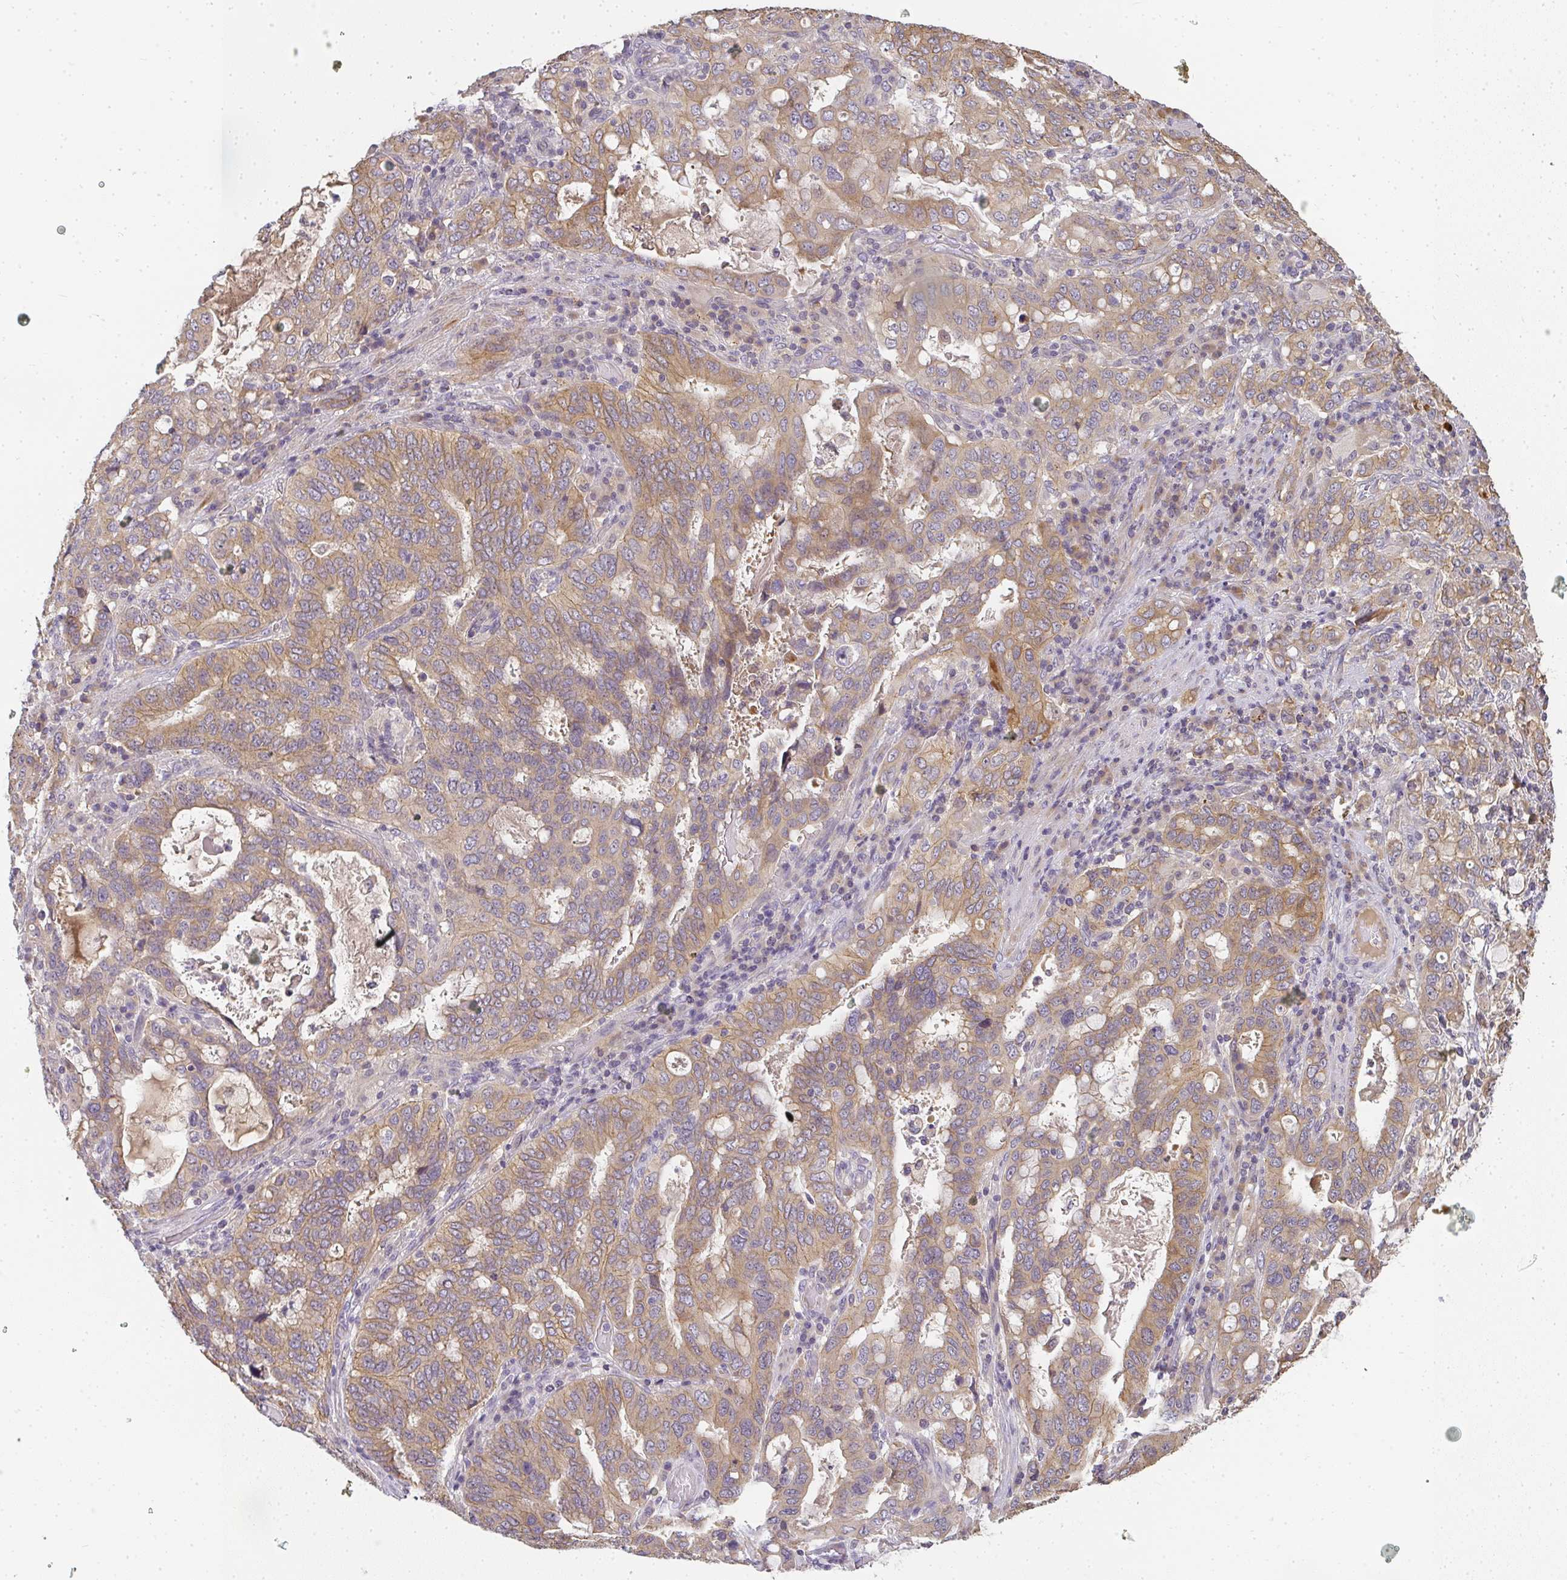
{"staining": {"intensity": "weak", "quantity": ">75%", "location": "cytoplasmic/membranous"}, "tissue": "stomach cancer", "cell_type": "Tumor cells", "image_type": "cancer", "snomed": [{"axis": "morphology", "description": "Adenocarcinoma, NOS"}, {"axis": "topography", "description": "Stomach, upper"}, {"axis": "topography", "description": "Stomach"}], "caption": "The image exhibits immunohistochemical staining of stomach cancer (adenocarcinoma). There is weak cytoplasmic/membranous expression is appreciated in approximately >75% of tumor cells.", "gene": "SLC35B3", "patient": {"sex": "male", "age": 62}}